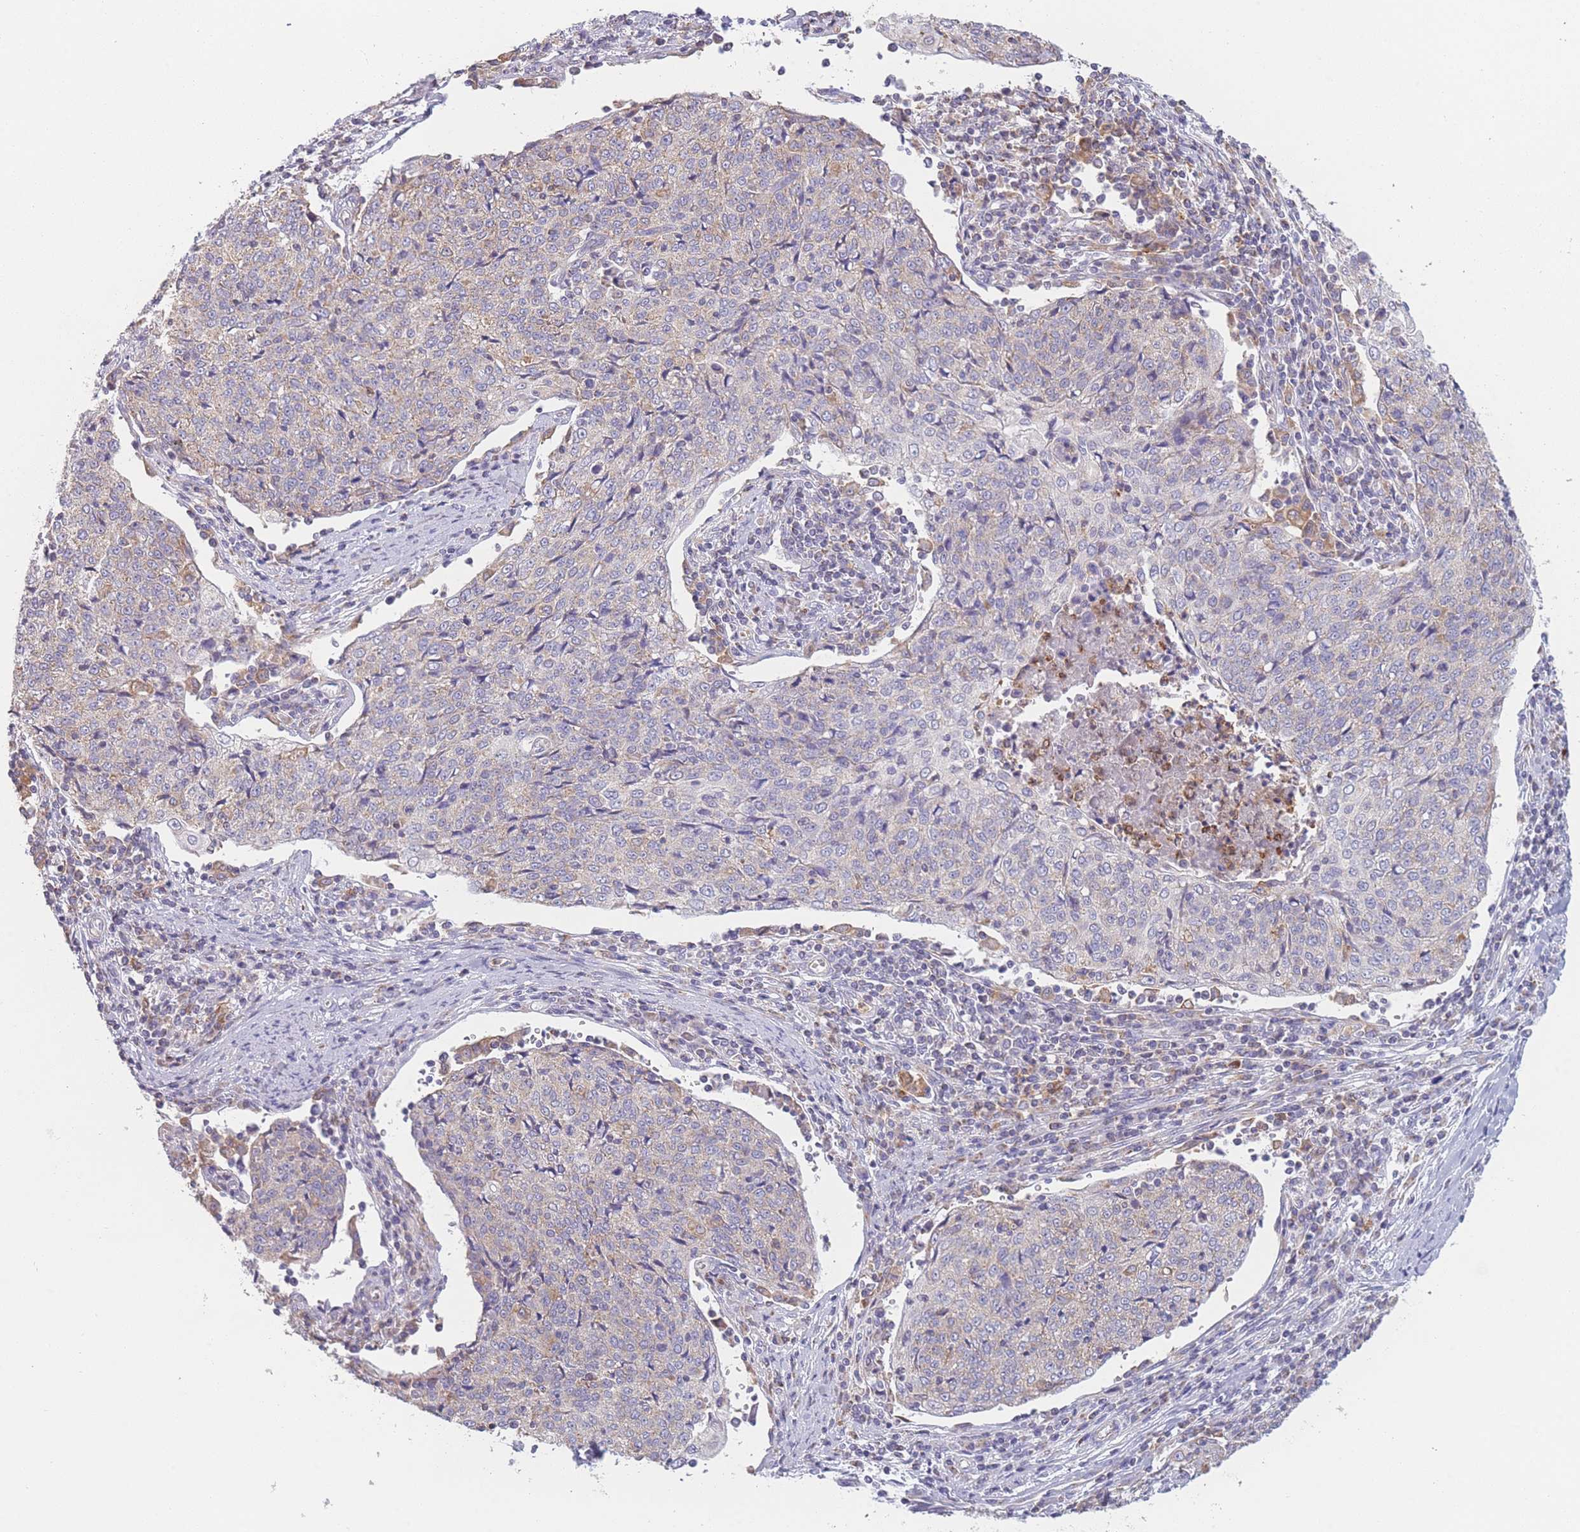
{"staining": {"intensity": "weak", "quantity": "<25%", "location": "cytoplasmic/membranous"}, "tissue": "cervical cancer", "cell_type": "Tumor cells", "image_type": "cancer", "snomed": [{"axis": "morphology", "description": "Squamous cell carcinoma, NOS"}, {"axis": "topography", "description": "Cervix"}], "caption": "IHC photomicrograph of human cervical squamous cell carcinoma stained for a protein (brown), which demonstrates no positivity in tumor cells. The staining is performed using DAB (3,3'-diaminobenzidine) brown chromogen with nuclei counter-stained in using hematoxylin.", "gene": "PRAM1", "patient": {"sex": "female", "age": 48}}